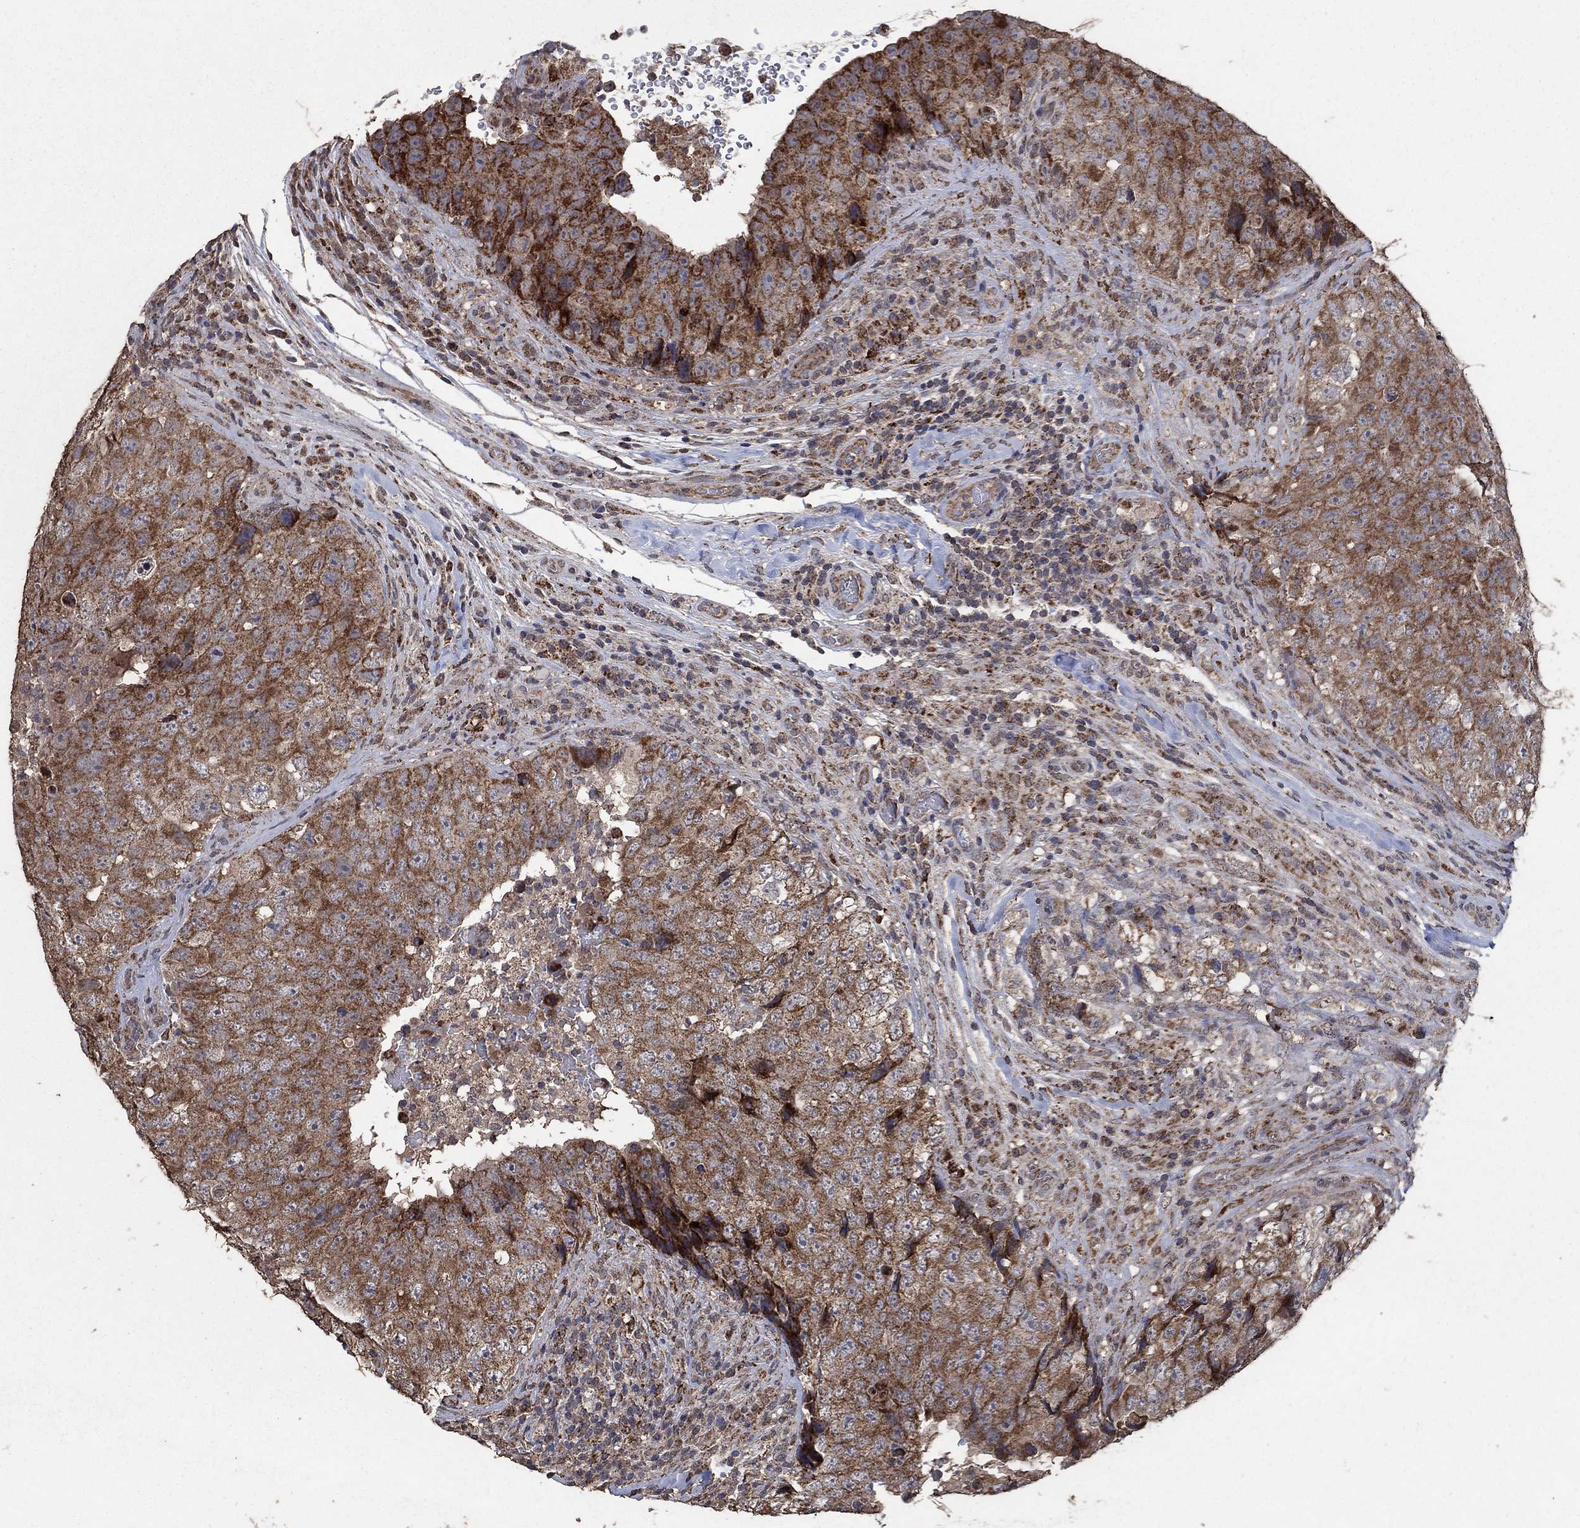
{"staining": {"intensity": "strong", "quantity": "<25%", "location": "cytoplasmic/membranous"}, "tissue": "testis cancer", "cell_type": "Tumor cells", "image_type": "cancer", "snomed": [{"axis": "morphology", "description": "Seminoma, NOS"}, {"axis": "topography", "description": "Testis"}], "caption": "DAB immunohistochemical staining of human testis cancer exhibits strong cytoplasmic/membranous protein expression in about <25% of tumor cells.", "gene": "MRPS24", "patient": {"sex": "male", "age": 34}}